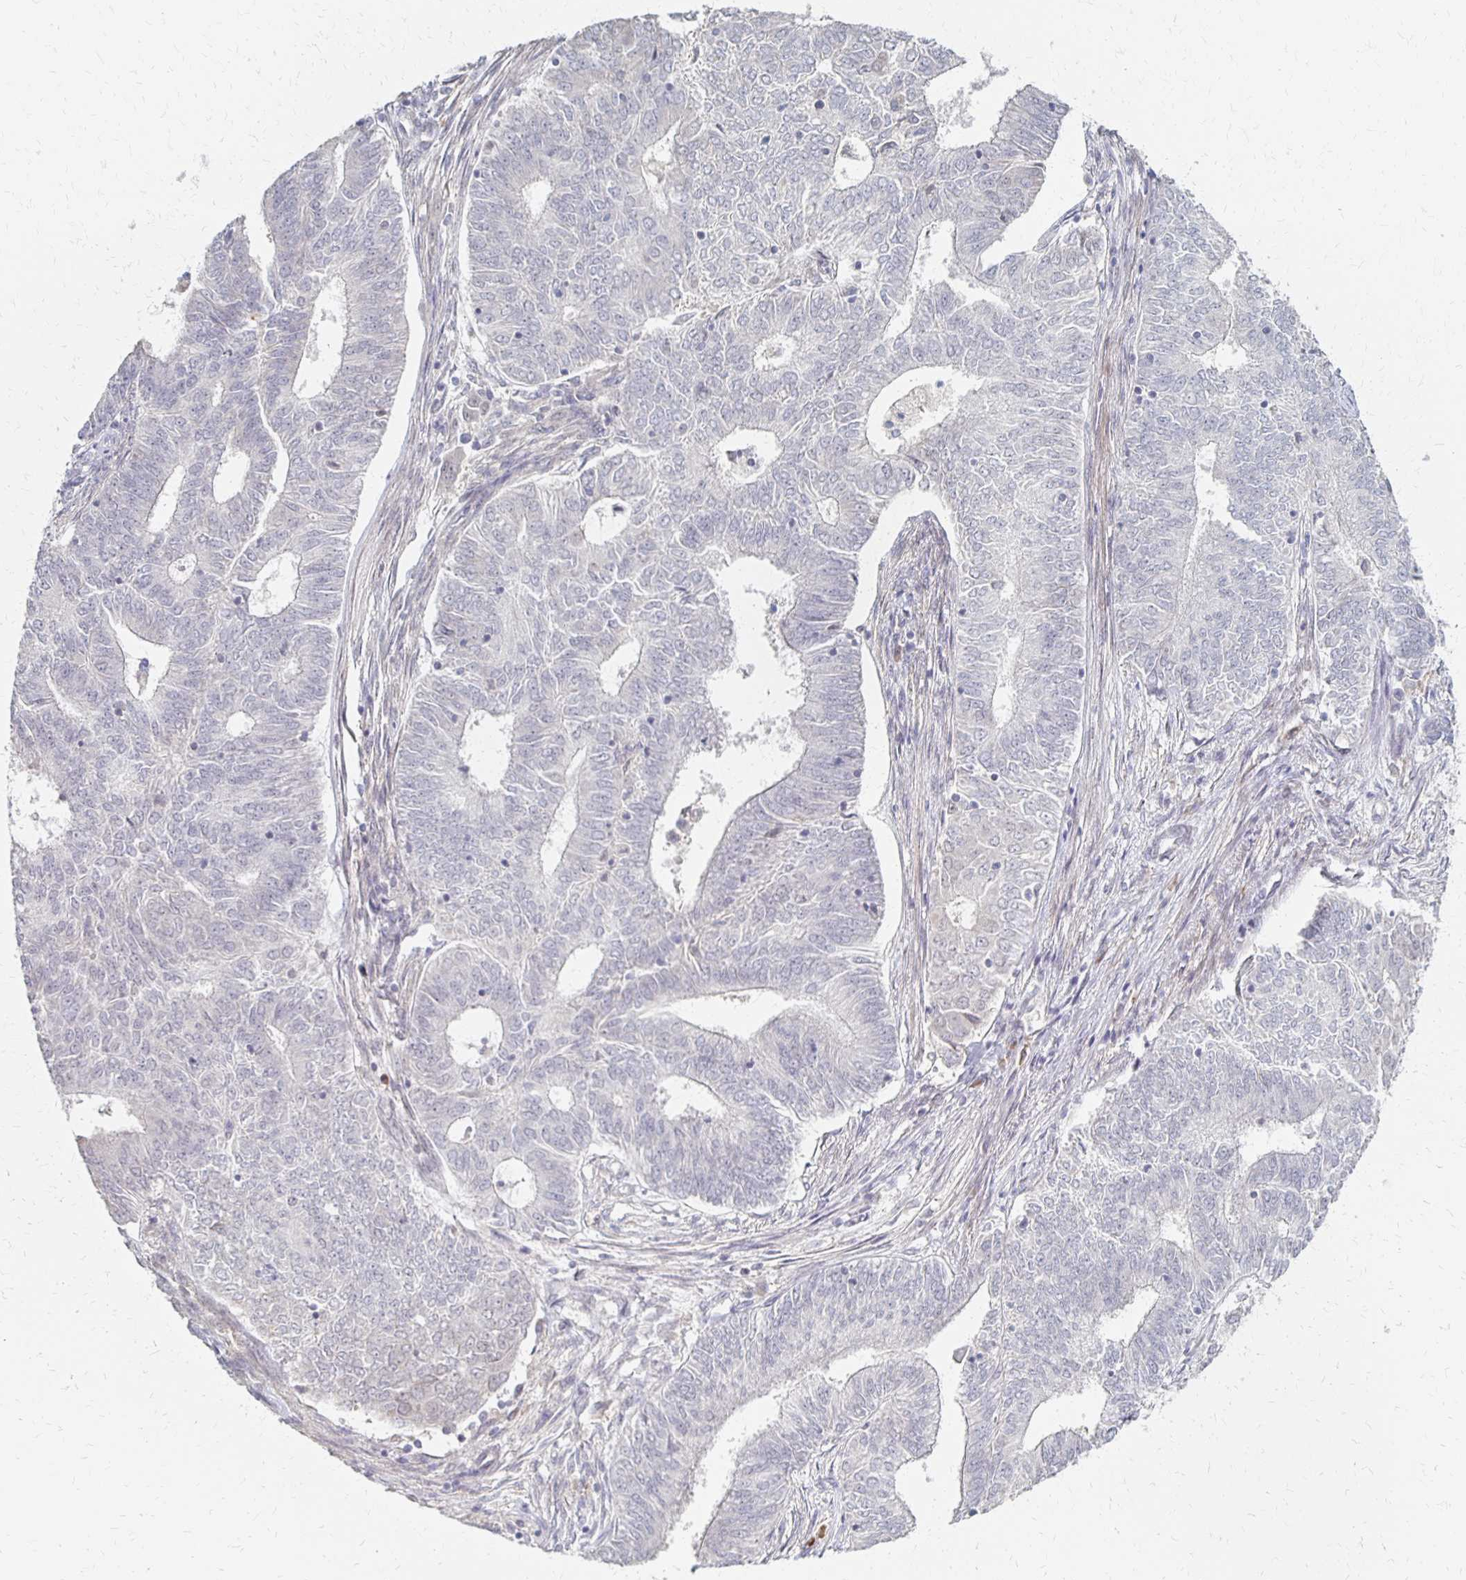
{"staining": {"intensity": "negative", "quantity": "none", "location": "none"}, "tissue": "endometrial cancer", "cell_type": "Tumor cells", "image_type": "cancer", "snomed": [{"axis": "morphology", "description": "Adenocarcinoma, NOS"}, {"axis": "topography", "description": "Endometrium"}], "caption": "DAB immunohistochemical staining of endometrial cancer (adenocarcinoma) demonstrates no significant expression in tumor cells.", "gene": "PRKCB", "patient": {"sex": "female", "age": 62}}